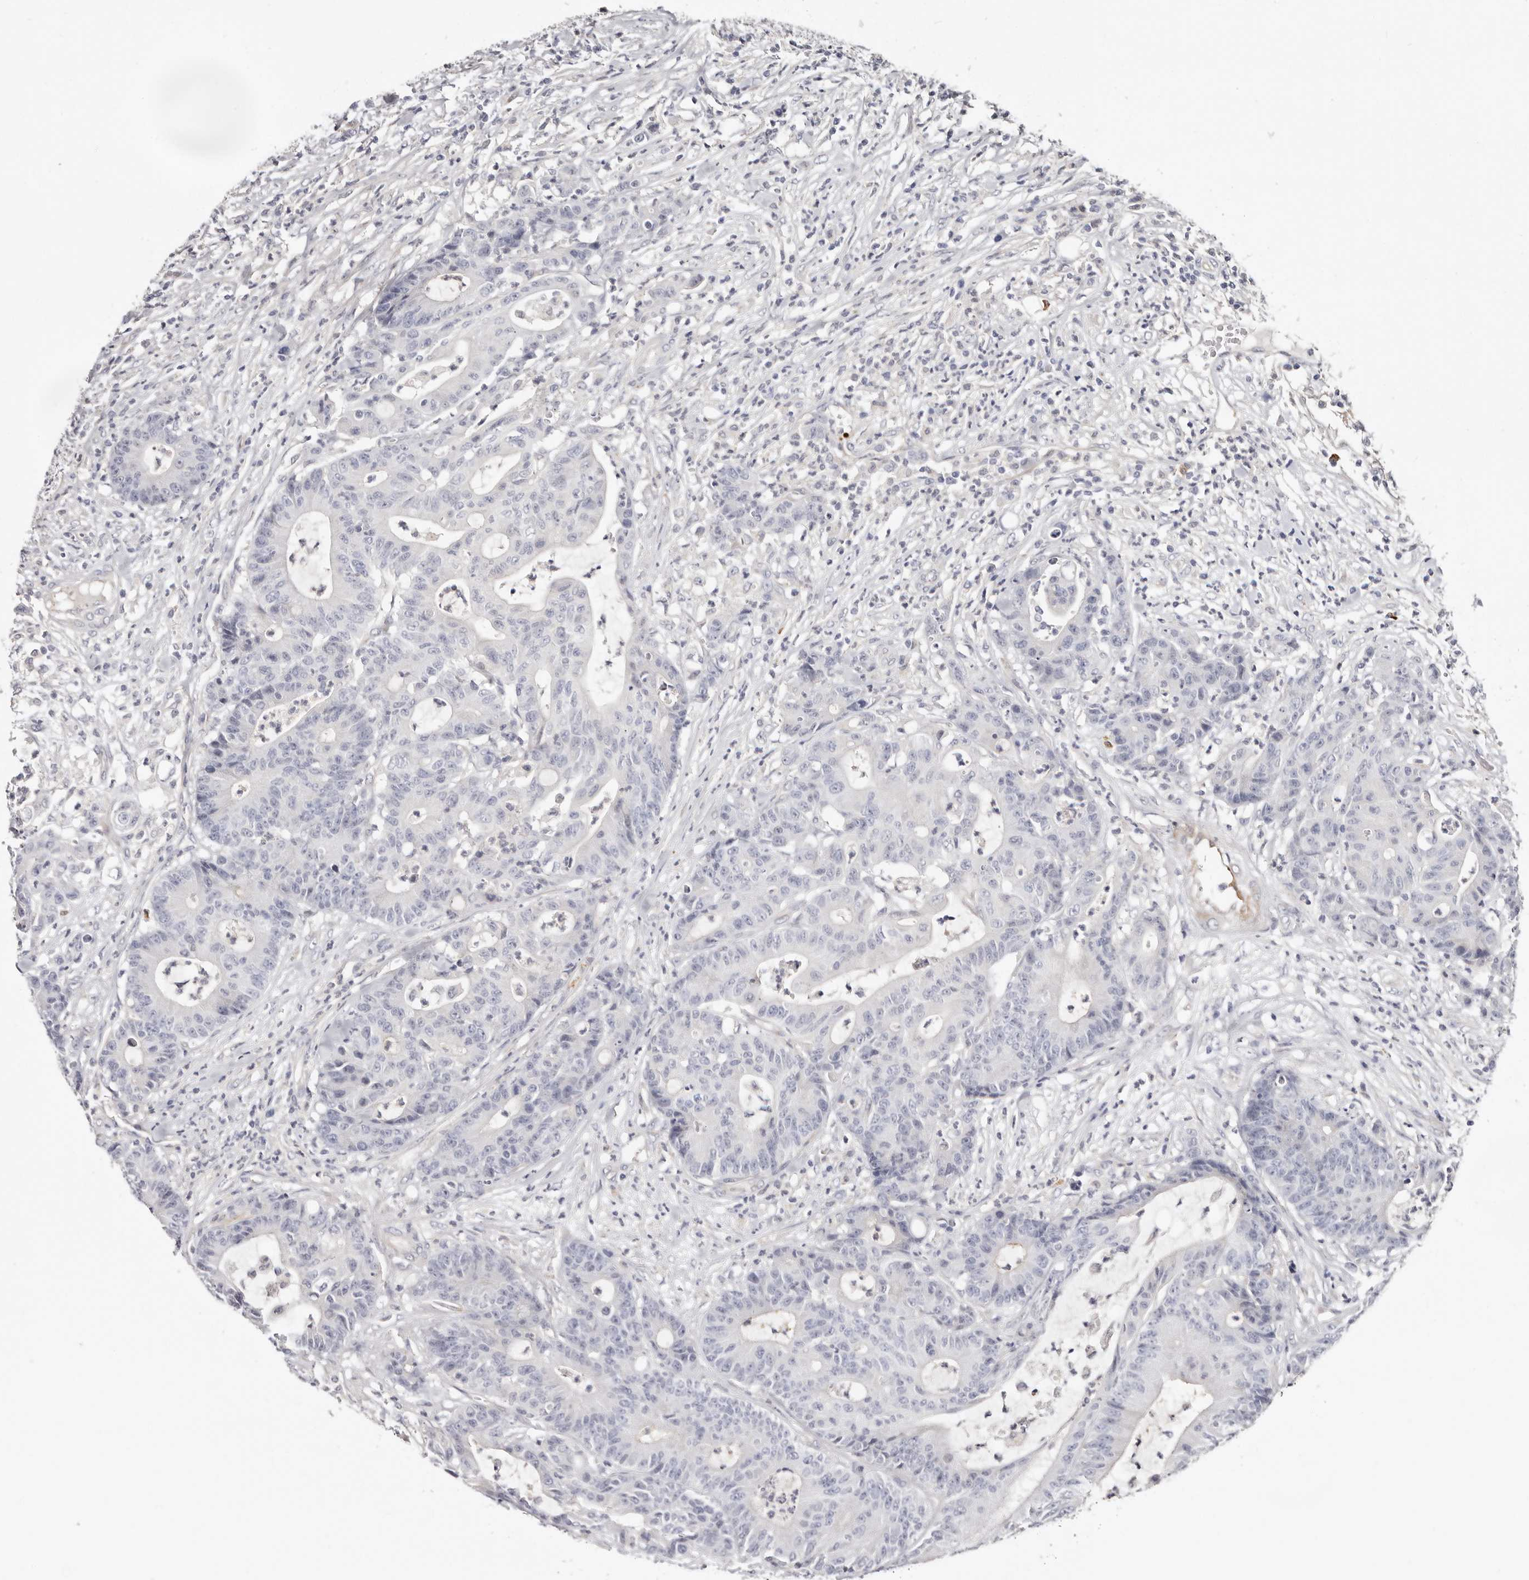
{"staining": {"intensity": "negative", "quantity": "none", "location": "none"}, "tissue": "colorectal cancer", "cell_type": "Tumor cells", "image_type": "cancer", "snomed": [{"axis": "morphology", "description": "Adenocarcinoma, NOS"}, {"axis": "topography", "description": "Colon"}], "caption": "A micrograph of human adenocarcinoma (colorectal) is negative for staining in tumor cells.", "gene": "PKDCC", "patient": {"sex": "female", "age": 84}}